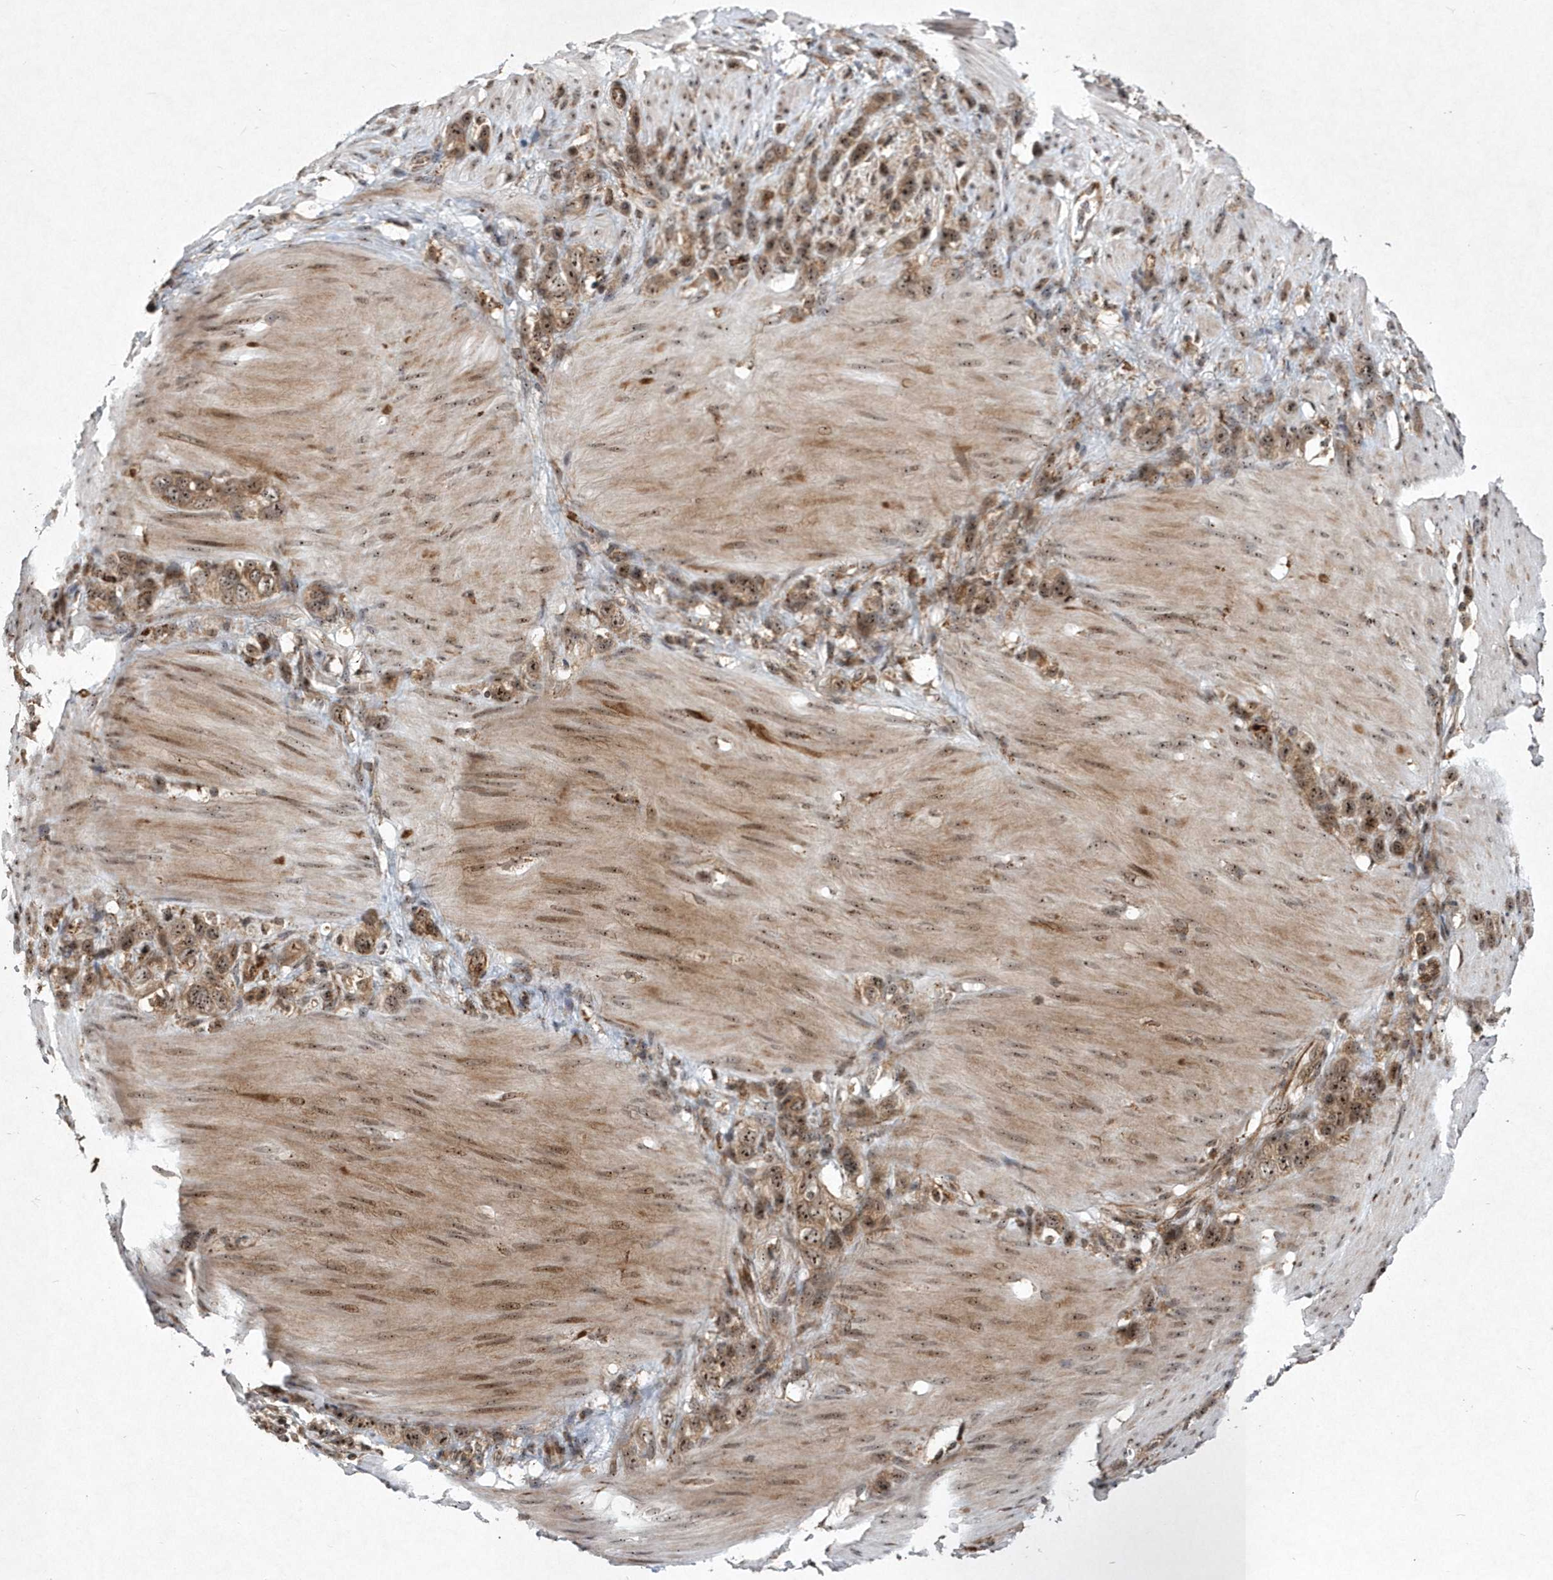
{"staining": {"intensity": "moderate", "quantity": ">75%", "location": "cytoplasmic/membranous,nuclear"}, "tissue": "stomach cancer", "cell_type": "Tumor cells", "image_type": "cancer", "snomed": [{"axis": "morphology", "description": "Normal tissue, NOS"}, {"axis": "morphology", "description": "Adenocarcinoma, NOS"}, {"axis": "morphology", "description": "Adenocarcinoma, High grade"}, {"axis": "topography", "description": "Stomach, upper"}, {"axis": "topography", "description": "Stomach"}], "caption": "A high-resolution micrograph shows immunohistochemistry (IHC) staining of stomach adenocarcinoma, which displays moderate cytoplasmic/membranous and nuclear positivity in approximately >75% of tumor cells.", "gene": "SOWAHB", "patient": {"sex": "female", "age": 65}}